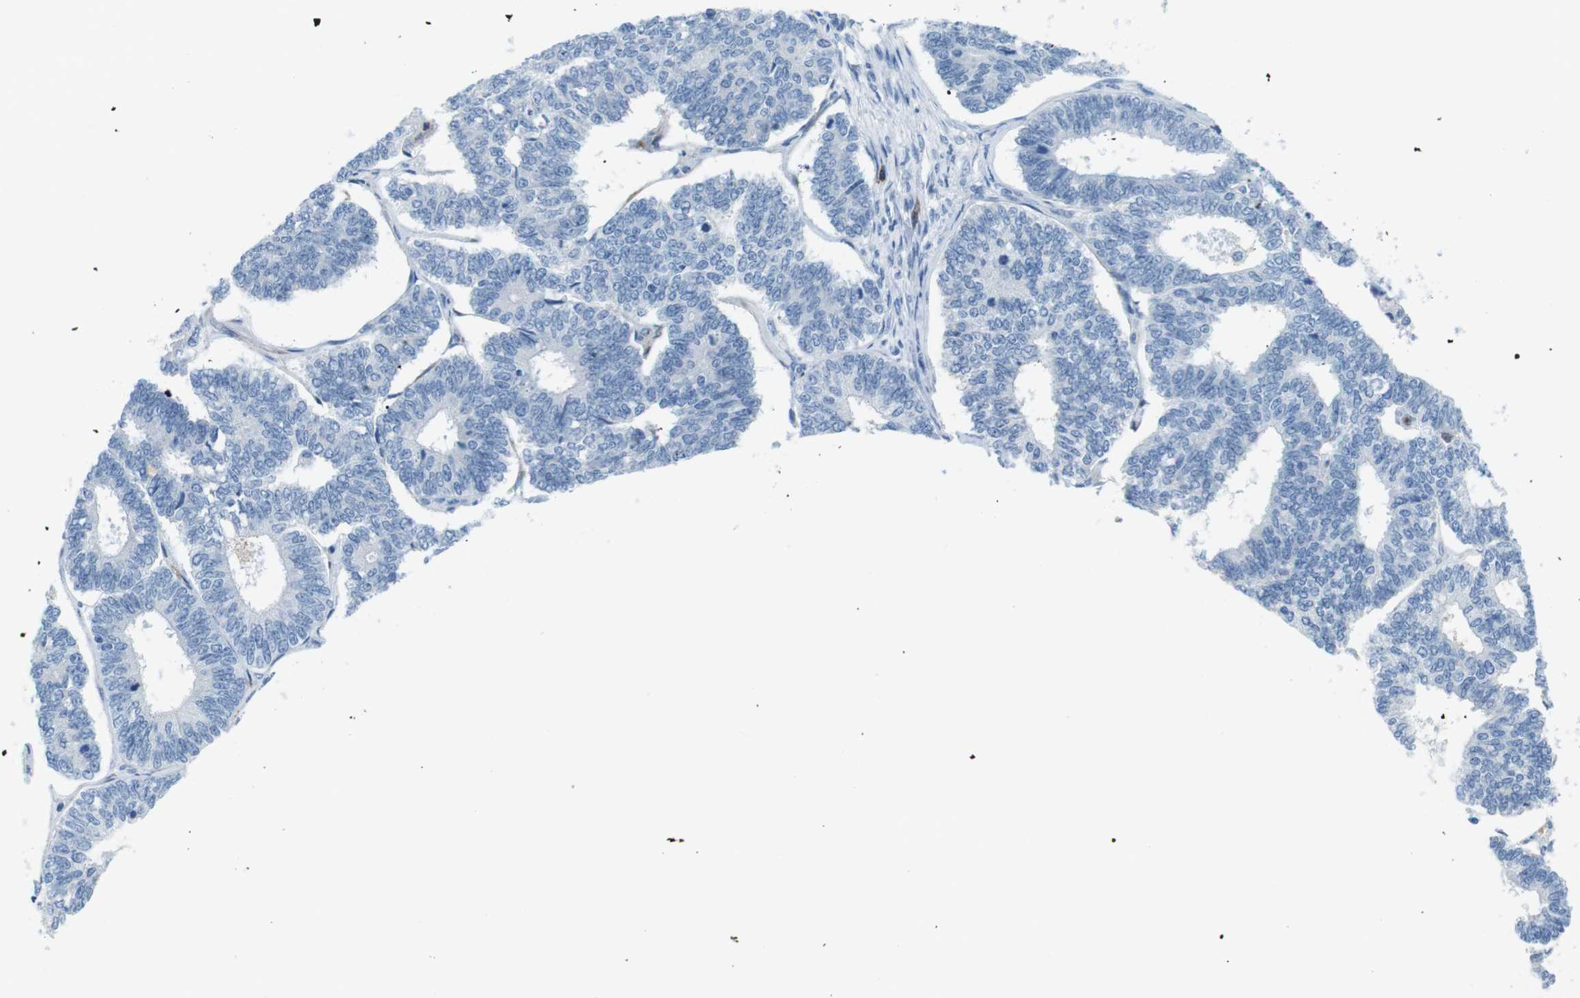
{"staining": {"intensity": "negative", "quantity": "none", "location": "none"}, "tissue": "endometrial cancer", "cell_type": "Tumor cells", "image_type": "cancer", "snomed": [{"axis": "morphology", "description": "Adenocarcinoma, NOS"}, {"axis": "topography", "description": "Endometrium"}], "caption": "Adenocarcinoma (endometrial) stained for a protein using IHC exhibits no staining tumor cells.", "gene": "TNFRSF4", "patient": {"sex": "female", "age": 70}}